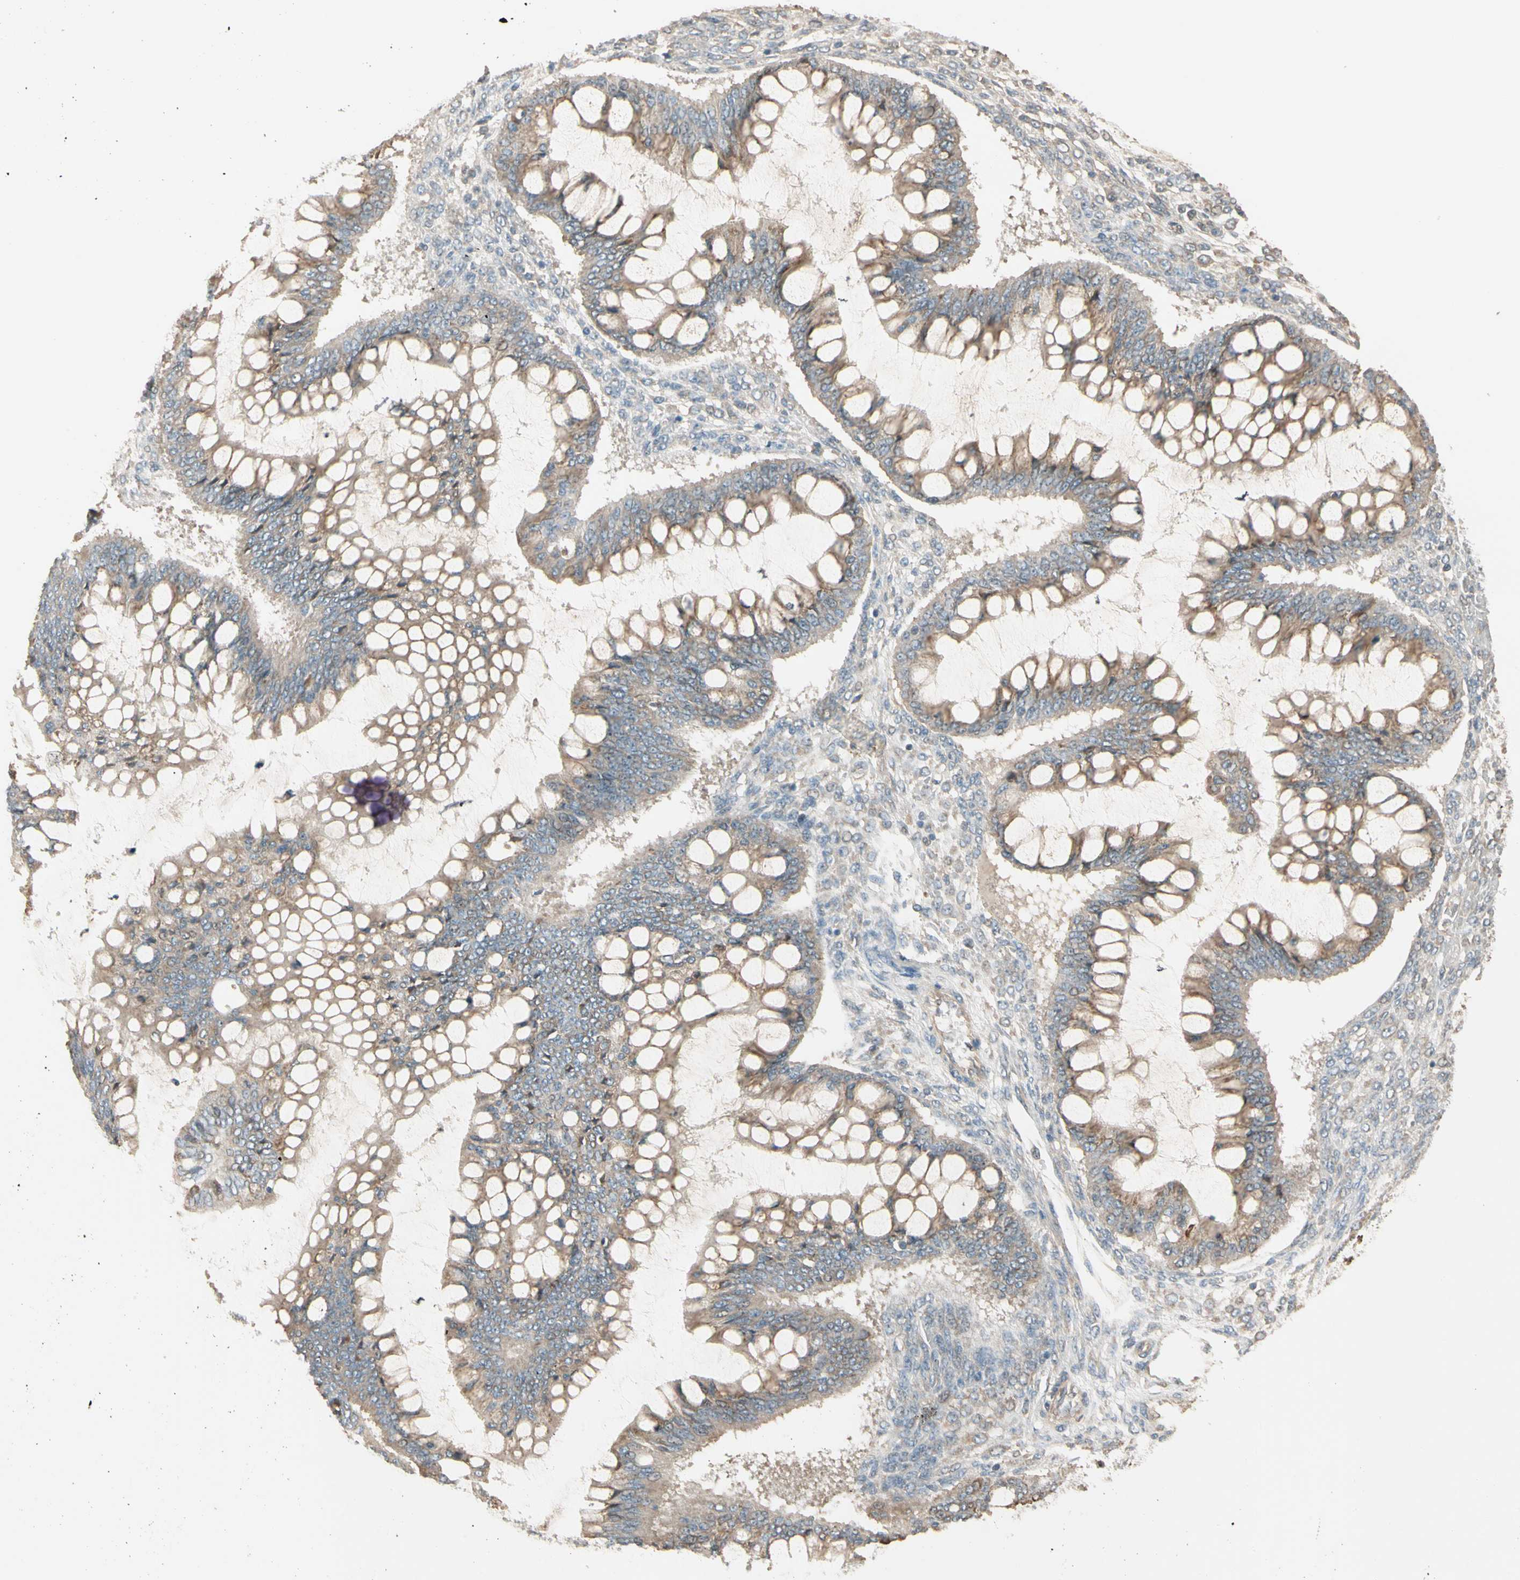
{"staining": {"intensity": "weak", "quantity": ">75%", "location": "cytoplasmic/membranous"}, "tissue": "ovarian cancer", "cell_type": "Tumor cells", "image_type": "cancer", "snomed": [{"axis": "morphology", "description": "Cystadenocarcinoma, mucinous, NOS"}, {"axis": "topography", "description": "Ovary"}], "caption": "This histopathology image reveals immunohistochemistry (IHC) staining of human ovarian mucinous cystadenocarcinoma, with low weak cytoplasmic/membranous staining in about >75% of tumor cells.", "gene": "TNFRSF21", "patient": {"sex": "female", "age": 73}}